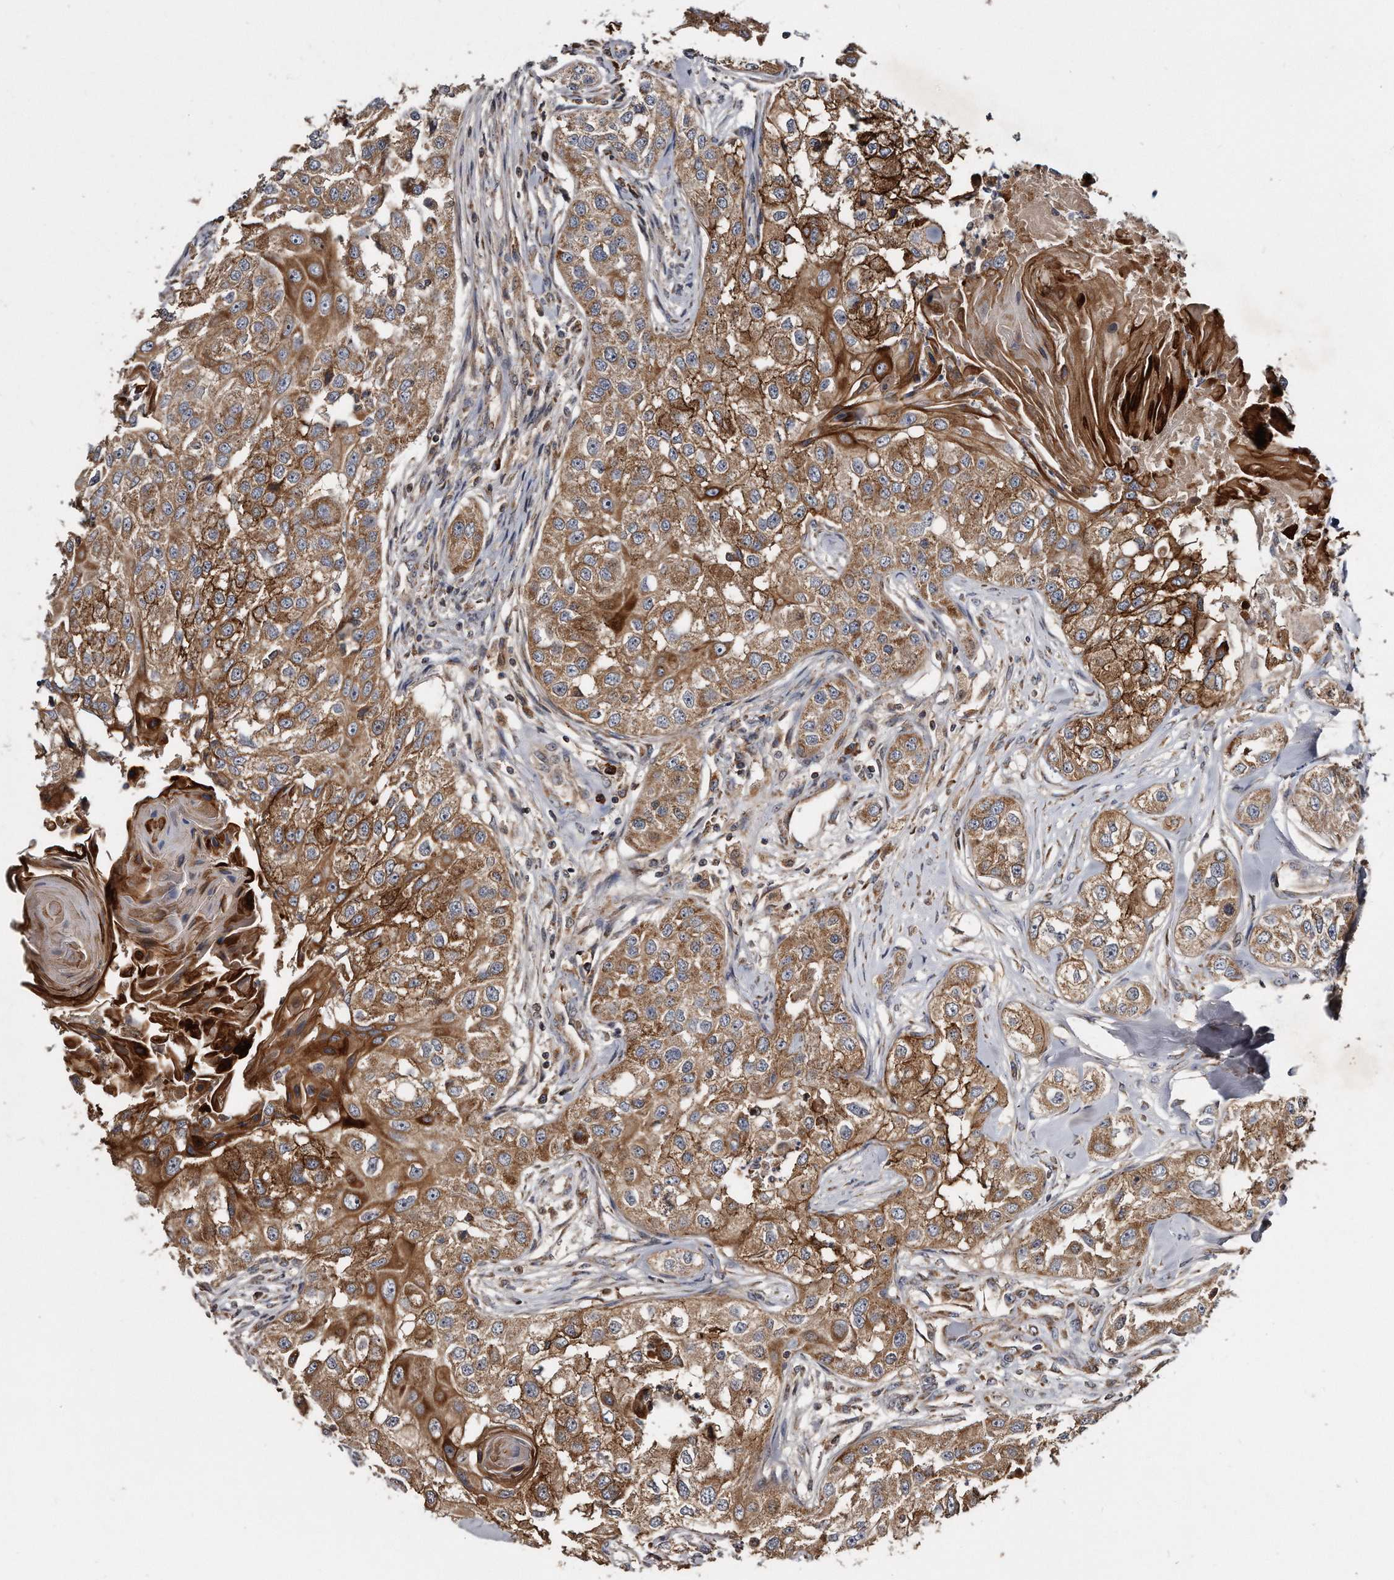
{"staining": {"intensity": "strong", "quantity": ">75%", "location": "cytoplasmic/membranous"}, "tissue": "head and neck cancer", "cell_type": "Tumor cells", "image_type": "cancer", "snomed": [{"axis": "morphology", "description": "Normal tissue, NOS"}, {"axis": "morphology", "description": "Squamous cell carcinoma, NOS"}, {"axis": "topography", "description": "Skeletal muscle"}, {"axis": "topography", "description": "Head-Neck"}], "caption": "Immunohistochemistry photomicrograph of human squamous cell carcinoma (head and neck) stained for a protein (brown), which reveals high levels of strong cytoplasmic/membranous positivity in about >75% of tumor cells.", "gene": "FAM136A", "patient": {"sex": "male", "age": 51}}